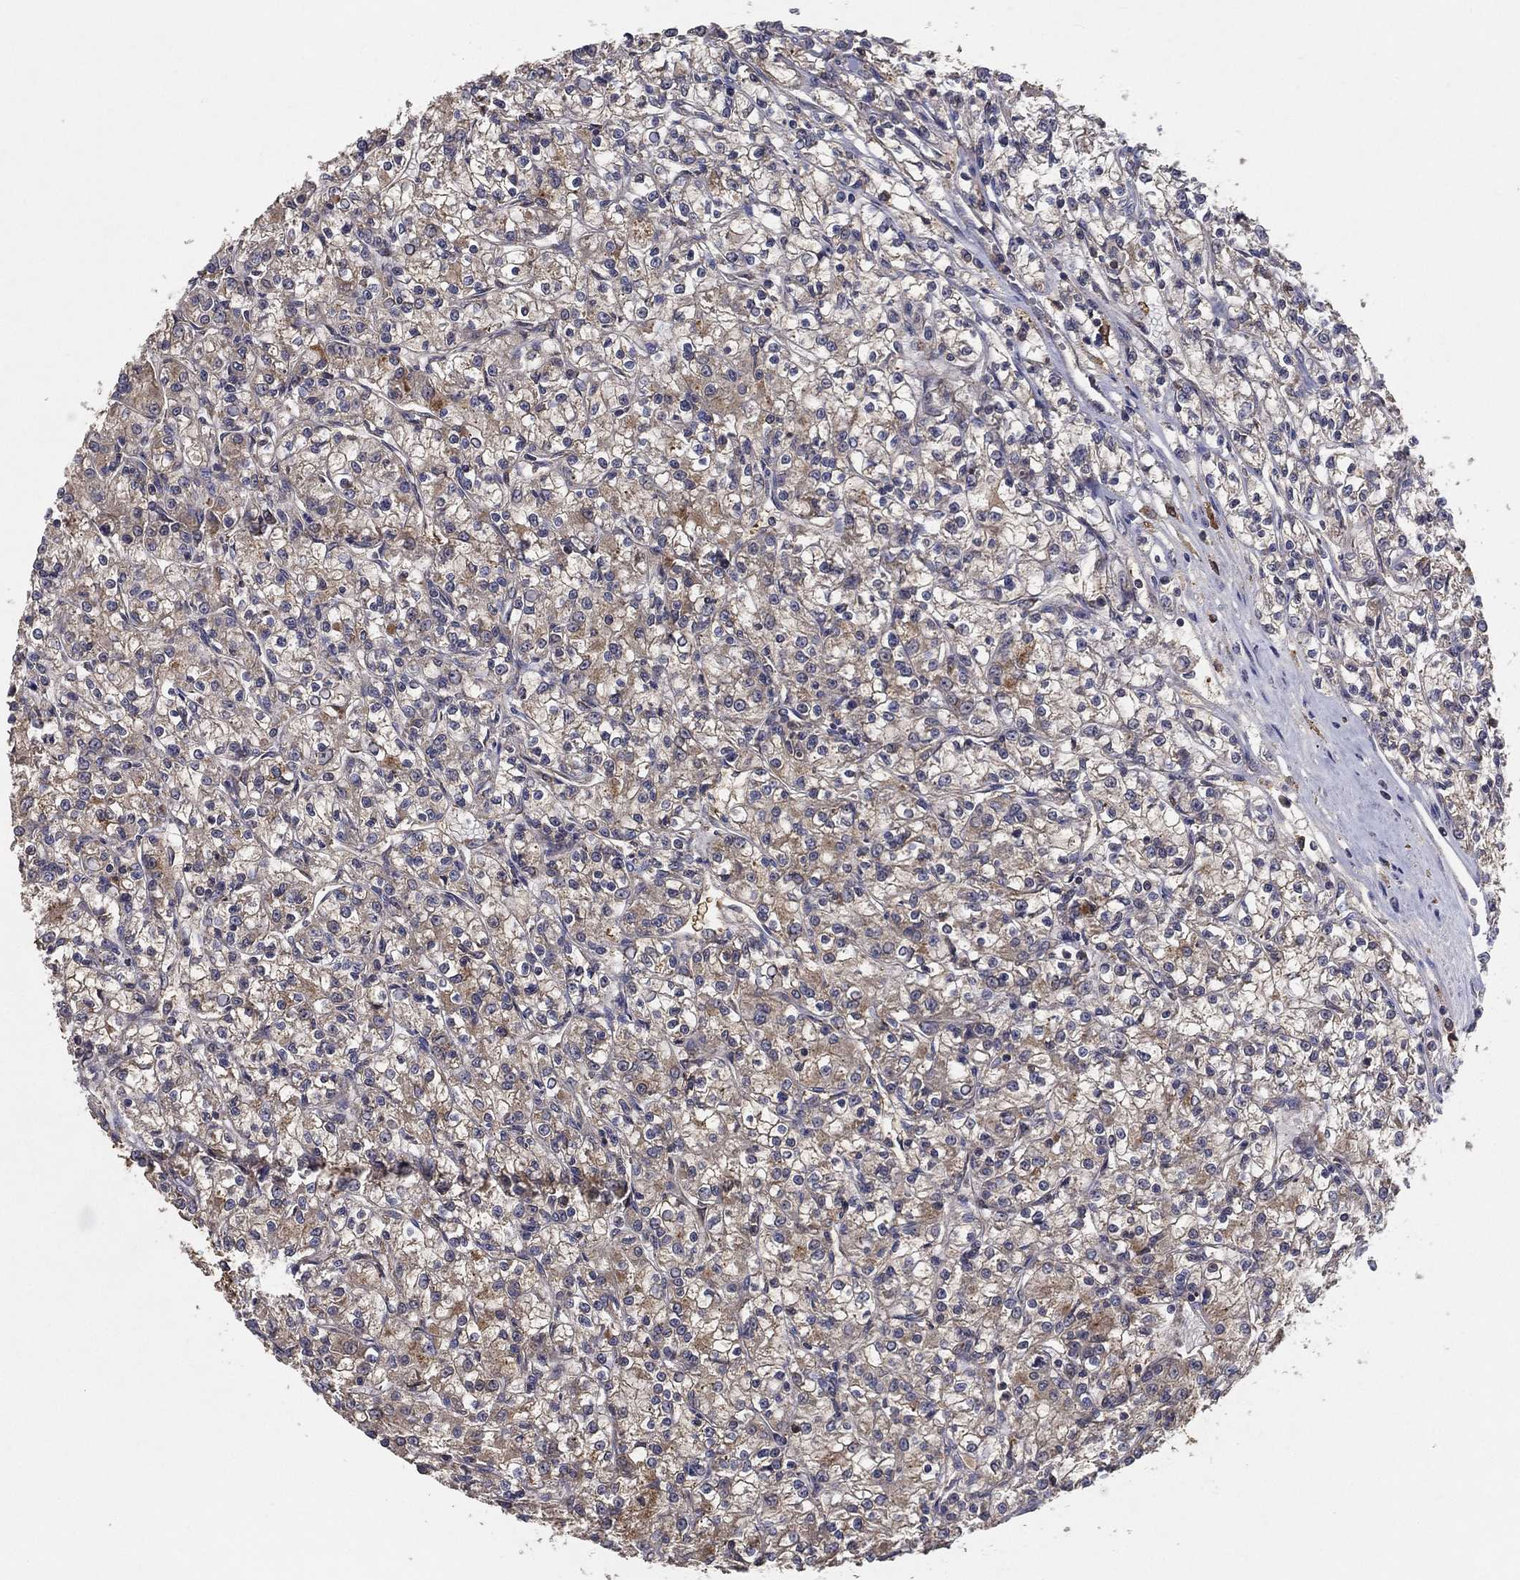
{"staining": {"intensity": "weak", "quantity": "<25%", "location": "cytoplasmic/membranous"}, "tissue": "renal cancer", "cell_type": "Tumor cells", "image_type": "cancer", "snomed": [{"axis": "morphology", "description": "Adenocarcinoma, NOS"}, {"axis": "topography", "description": "Kidney"}], "caption": "A high-resolution histopathology image shows immunohistochemistry staining of renal adenocarcinoma, which displays no significant staining in tumor cells.", "gene": "MT-ND1", "patient": {"sex": "female", "age": 59}}